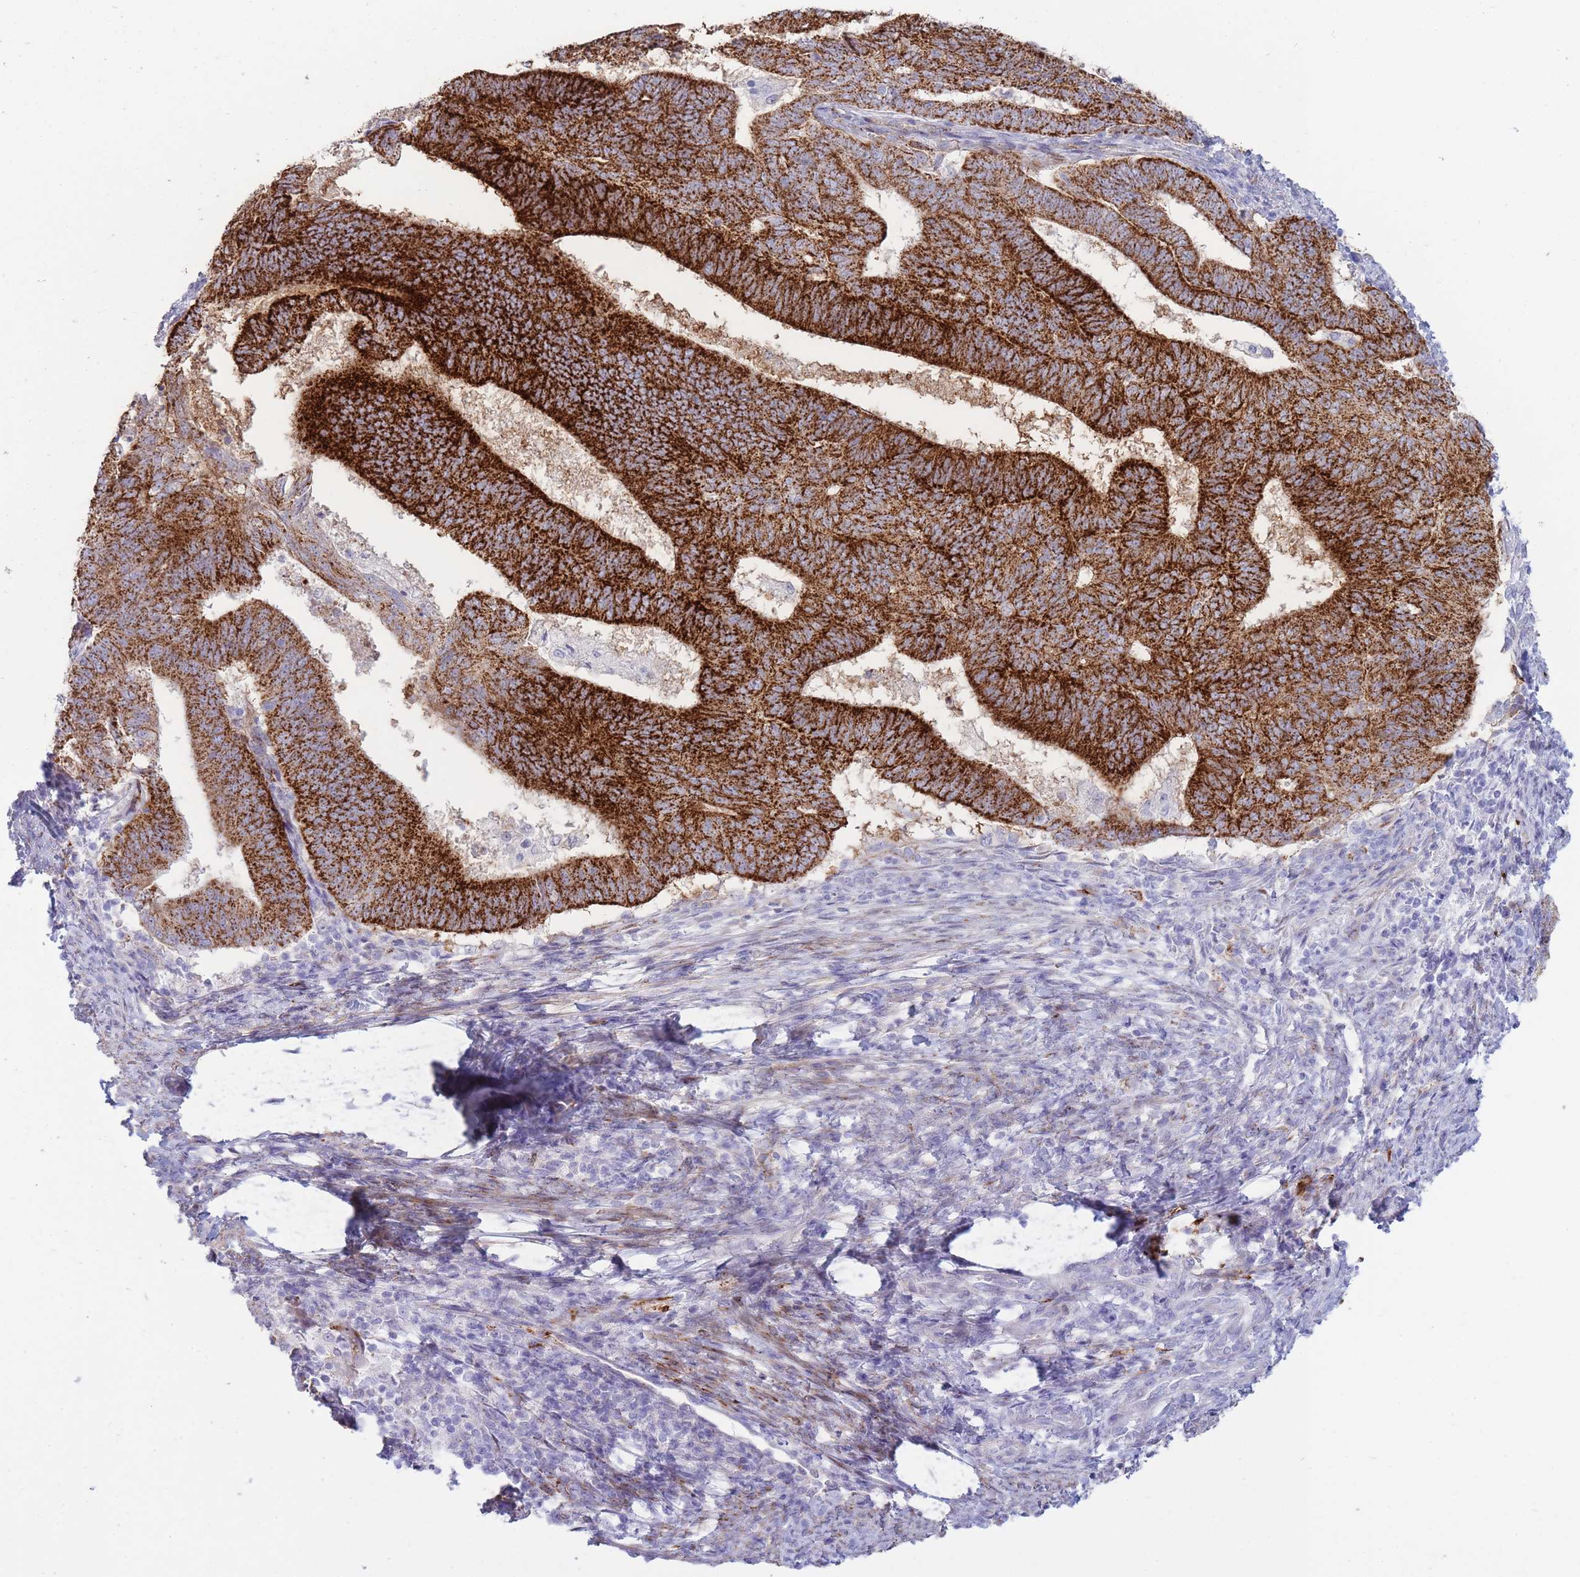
{"staining": {"intensity": "strong", "quantity": ">75%", "location": "cytoplasmic/membranous"}, "tissue": "endometrial cancer", "cell_type": "Tumor cells", "image_type": "cancer", "snomed": [{"axis": "morphology", "description": "Adenocarcinoma, NOS"}, {"axis": "topography", "description": "Endometrium"}], "caption": "Strong cytoplasmic/membranous expression for a protein is appreciated in about >75% of tumor cells of adenocarcinoma (endometrial) using immunohistochemistry (IHC).", "gene": "UTP14A", "patient": {"sex": "female", "age": 70}}